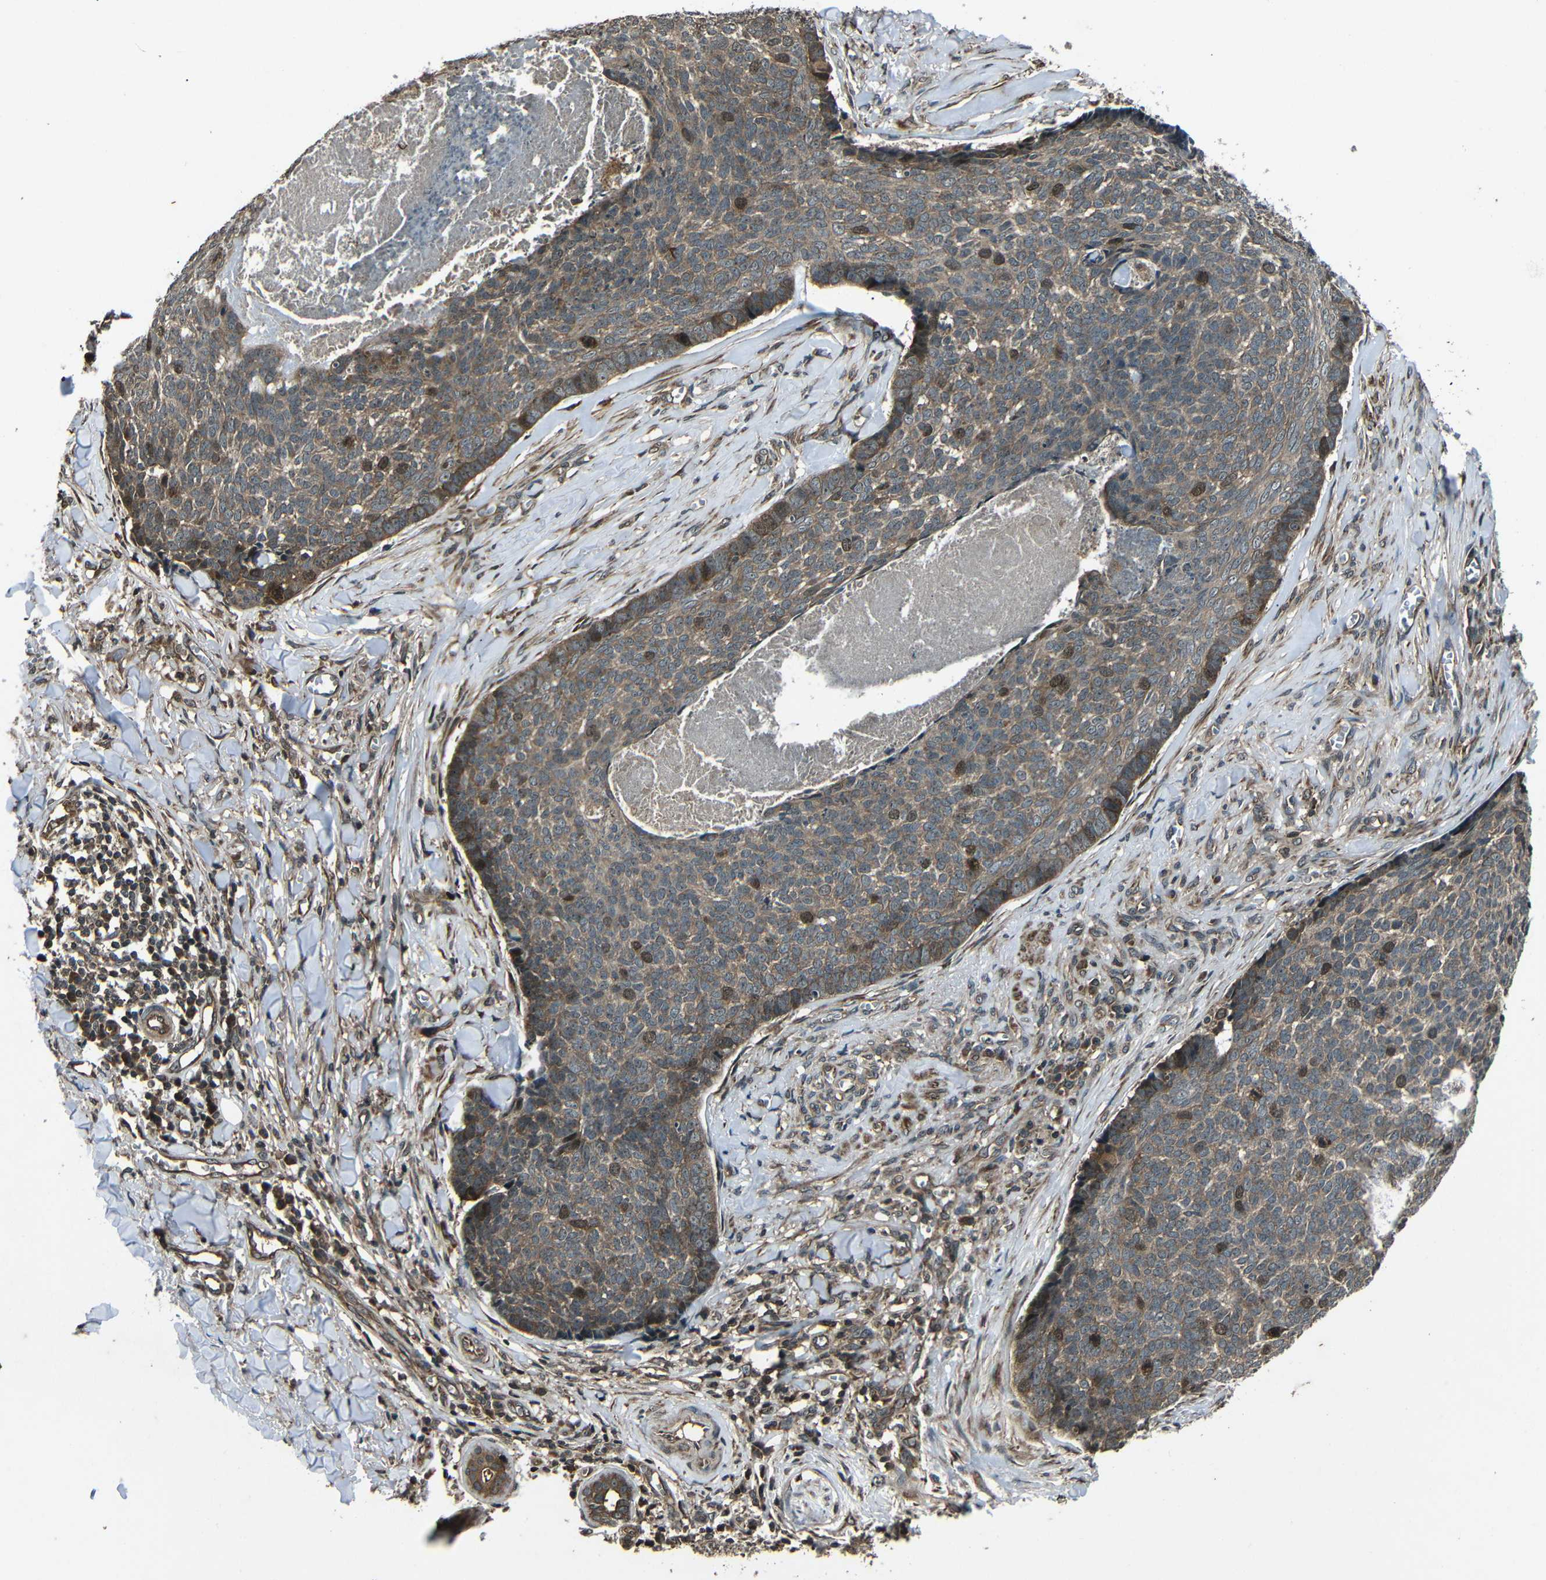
{"staining": {"intensity": "moderate", "quantity": ">75%", "location": "cytoplasmic/membranous,nuclear"}, "tissue": "skin cancer", "cell_type": "Tumor cells", "image_type": "cancer", "snomed": [{"axis": "morphology", "description": "Basal cell carcinoma"}, {"axis": "topography", "description": "Skin"}], "caption": "IHC of human skin basal cell carcinoma shows medium levels of moderate cytoplasmic/membranous and nuclear staining in about >75% of tumor cells. (Stains: DAB (3,3'-diaminobenzidine) in brown, nuclei in blue, Microscopy: brightfield microscopy at high magnification).", "gene": "PLK2", "patient": {"sex": "male", "age": 84}}